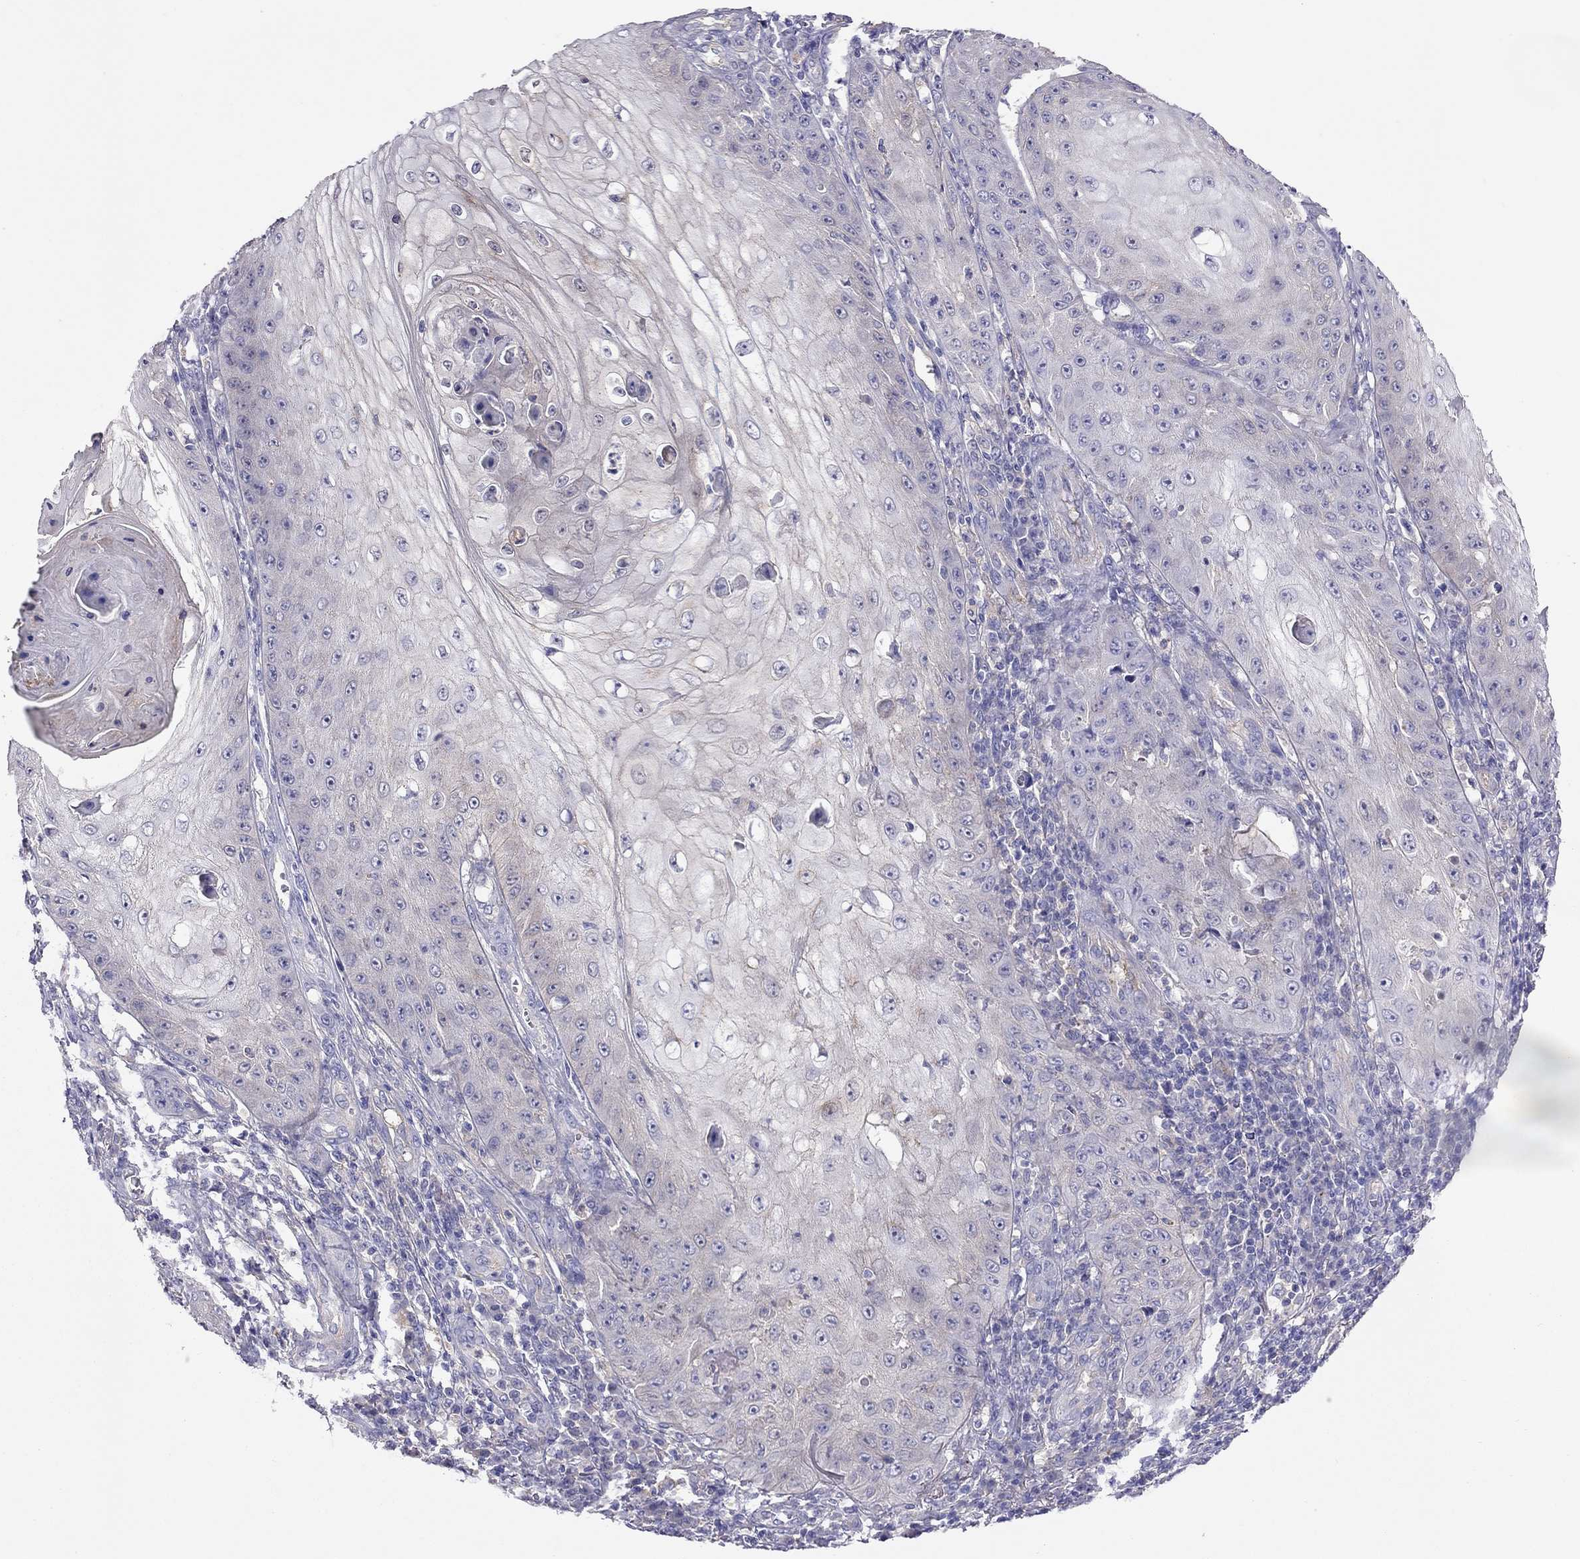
{"staining": {"intensity": "weak", "quantity": "<25%", "location": "cytoplasmic/membranous"}, "tissue": "skin cancer", "cell_type": "Tumor cells", "image_type": "cancer", "snomed": [{"axis": "morphology", "description": "Squamous cell carcinoma, NOS"}, {"axis": "topography", "description": "Skin"}], "caption": "Protein analysis of skin cancer (squamous cell carcinoma) exhibits no significant expression in tumor cells.", "gene": "ALOX15B", "patient": {"sex": "male", "age": 70}}